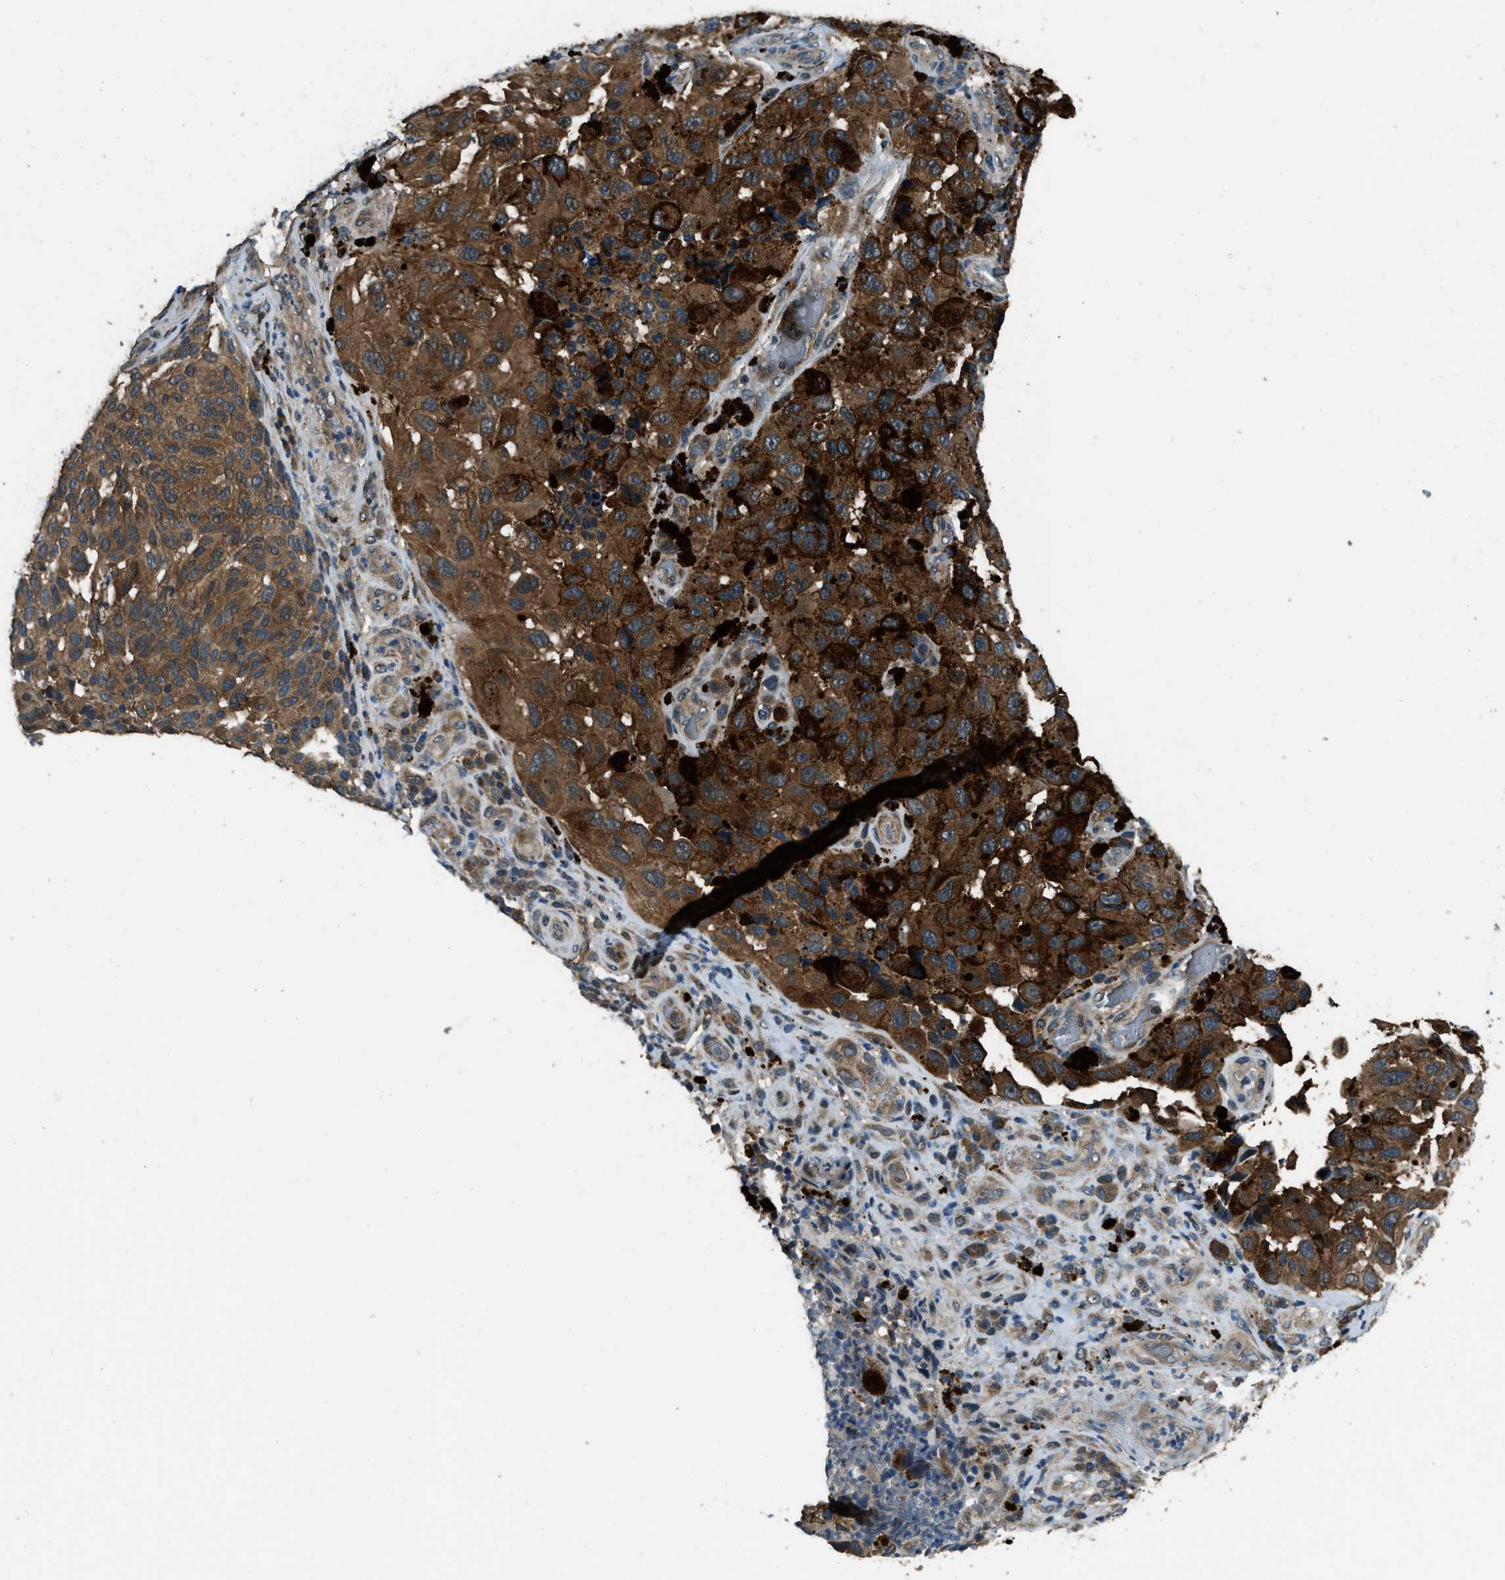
{"staining": {"intensity": "strong", "quantity": ">75%", "location": "cytoplasmic/membranous"}, "tissue": "melanoma", "cell_type": "Tumor cells", "image_type": "cancer", "snomed": [{"axis": "morphology", "description": "Malignant melanoma, NOS"}, {"axis": "topography", "description": "Skin"}], "caption": "Immunohistochemical staining of human malignant melanoma exhibits strong cytoplasmic/membranous protein staining in approximately >75% of tumor cells. The staining was performed using DAB, with brown indicating positive protein expression. Nuclei are stained blue with hematoxylin.", "gene": "NUDCD3", "patient": {"sex": "female", "age": 73}}